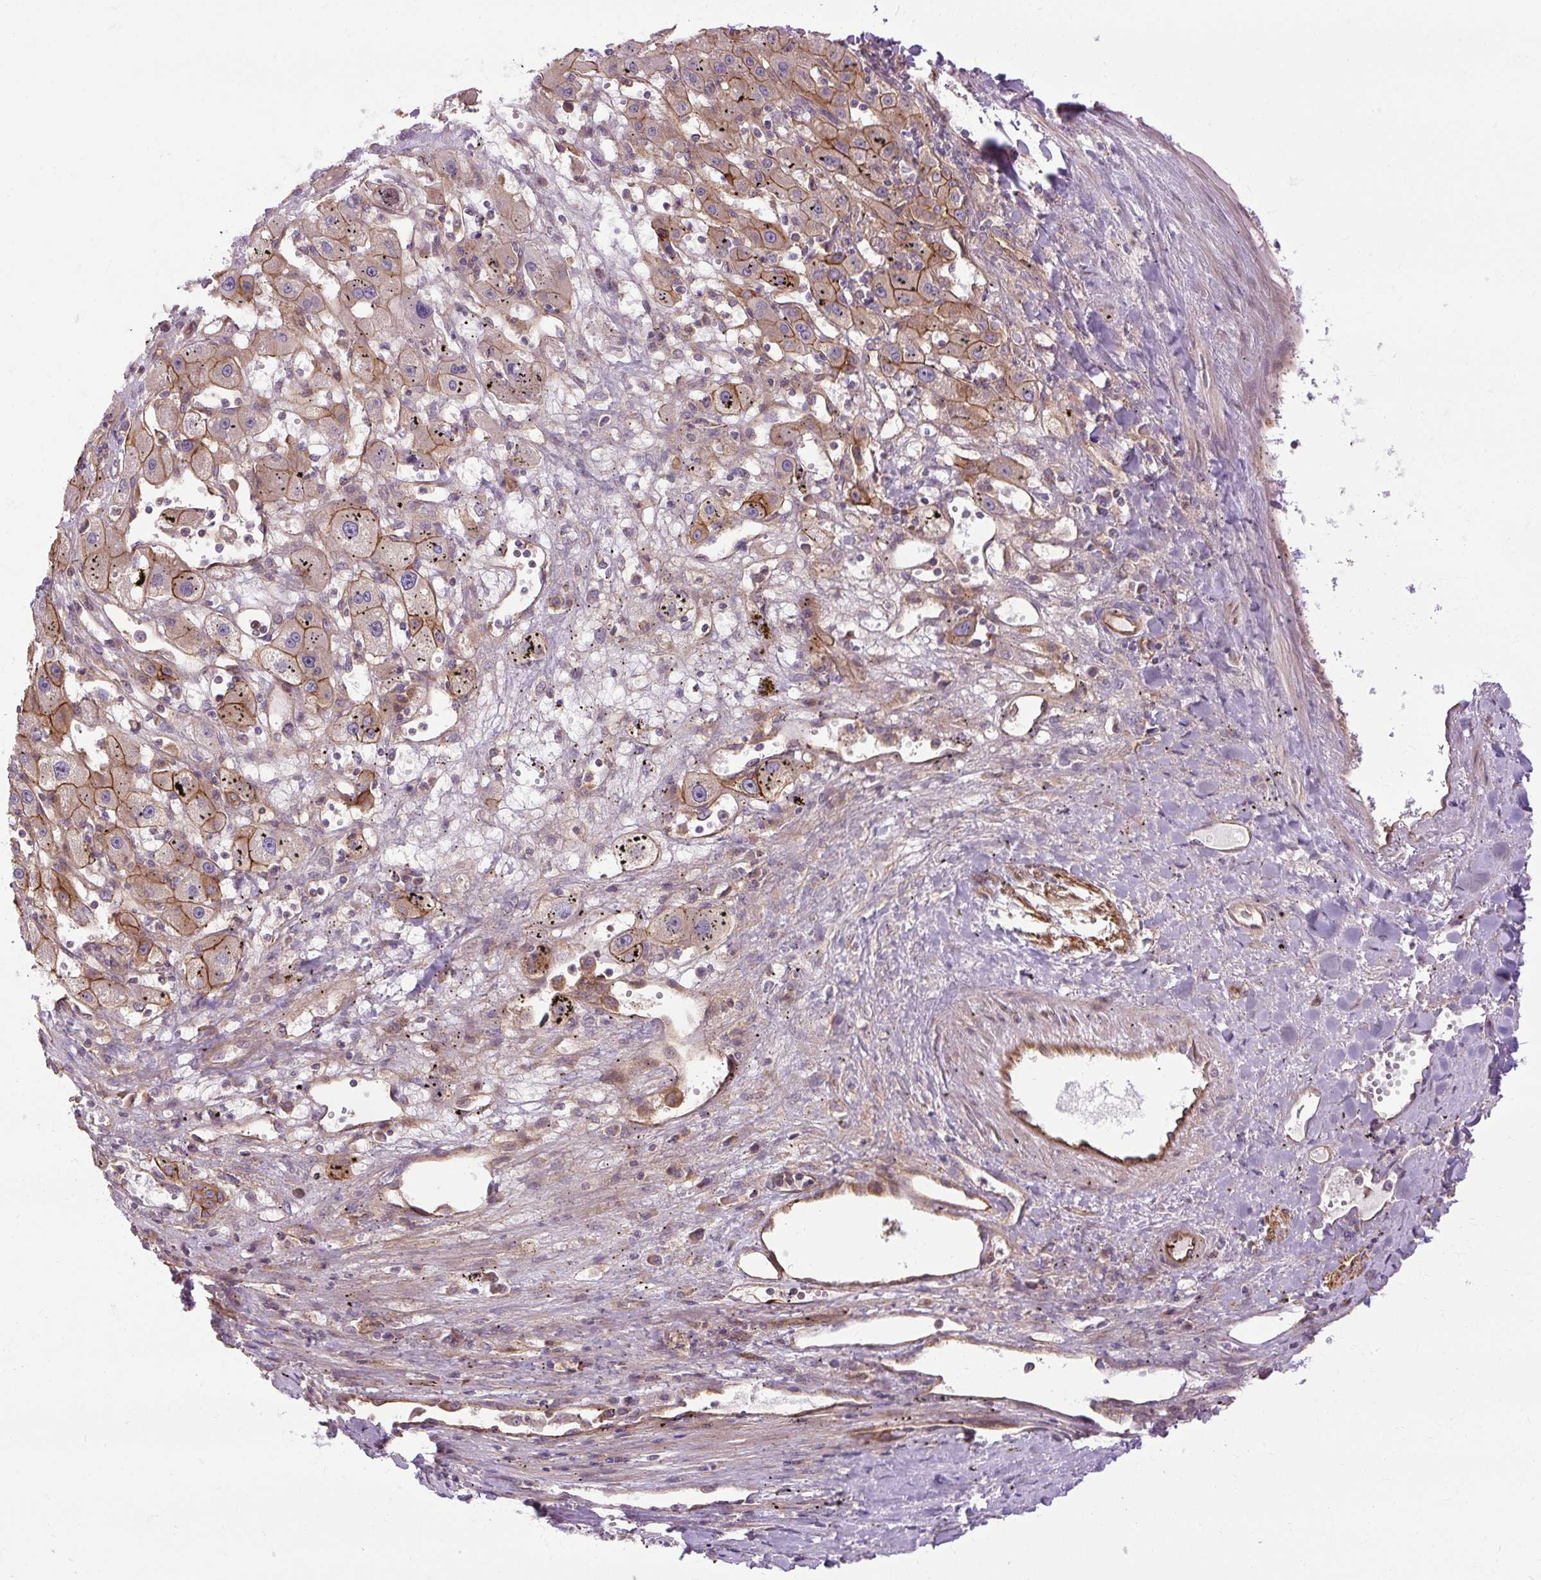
{"staining": {"intensity": "moderate", "quantity": "25%-75%", "location": "cytoplasmic/membranous"}, "tissue": "liver cancer", "cell_type": "Tumor cells", "image_type": "cancer", "snomed": [{"axis": "morphology", "description": "Carcinoma, Hepatocellular, NOS"}, {"axis": "topography", "description": "Liver"}], "caption": "A brown stain shows moderate cytoplasmic/membranous expression of a protein in liver hepatocellular carcinoma tumor cells.", "gene": "CCDC93", "patient": {"sex": "male", "age": 72}}